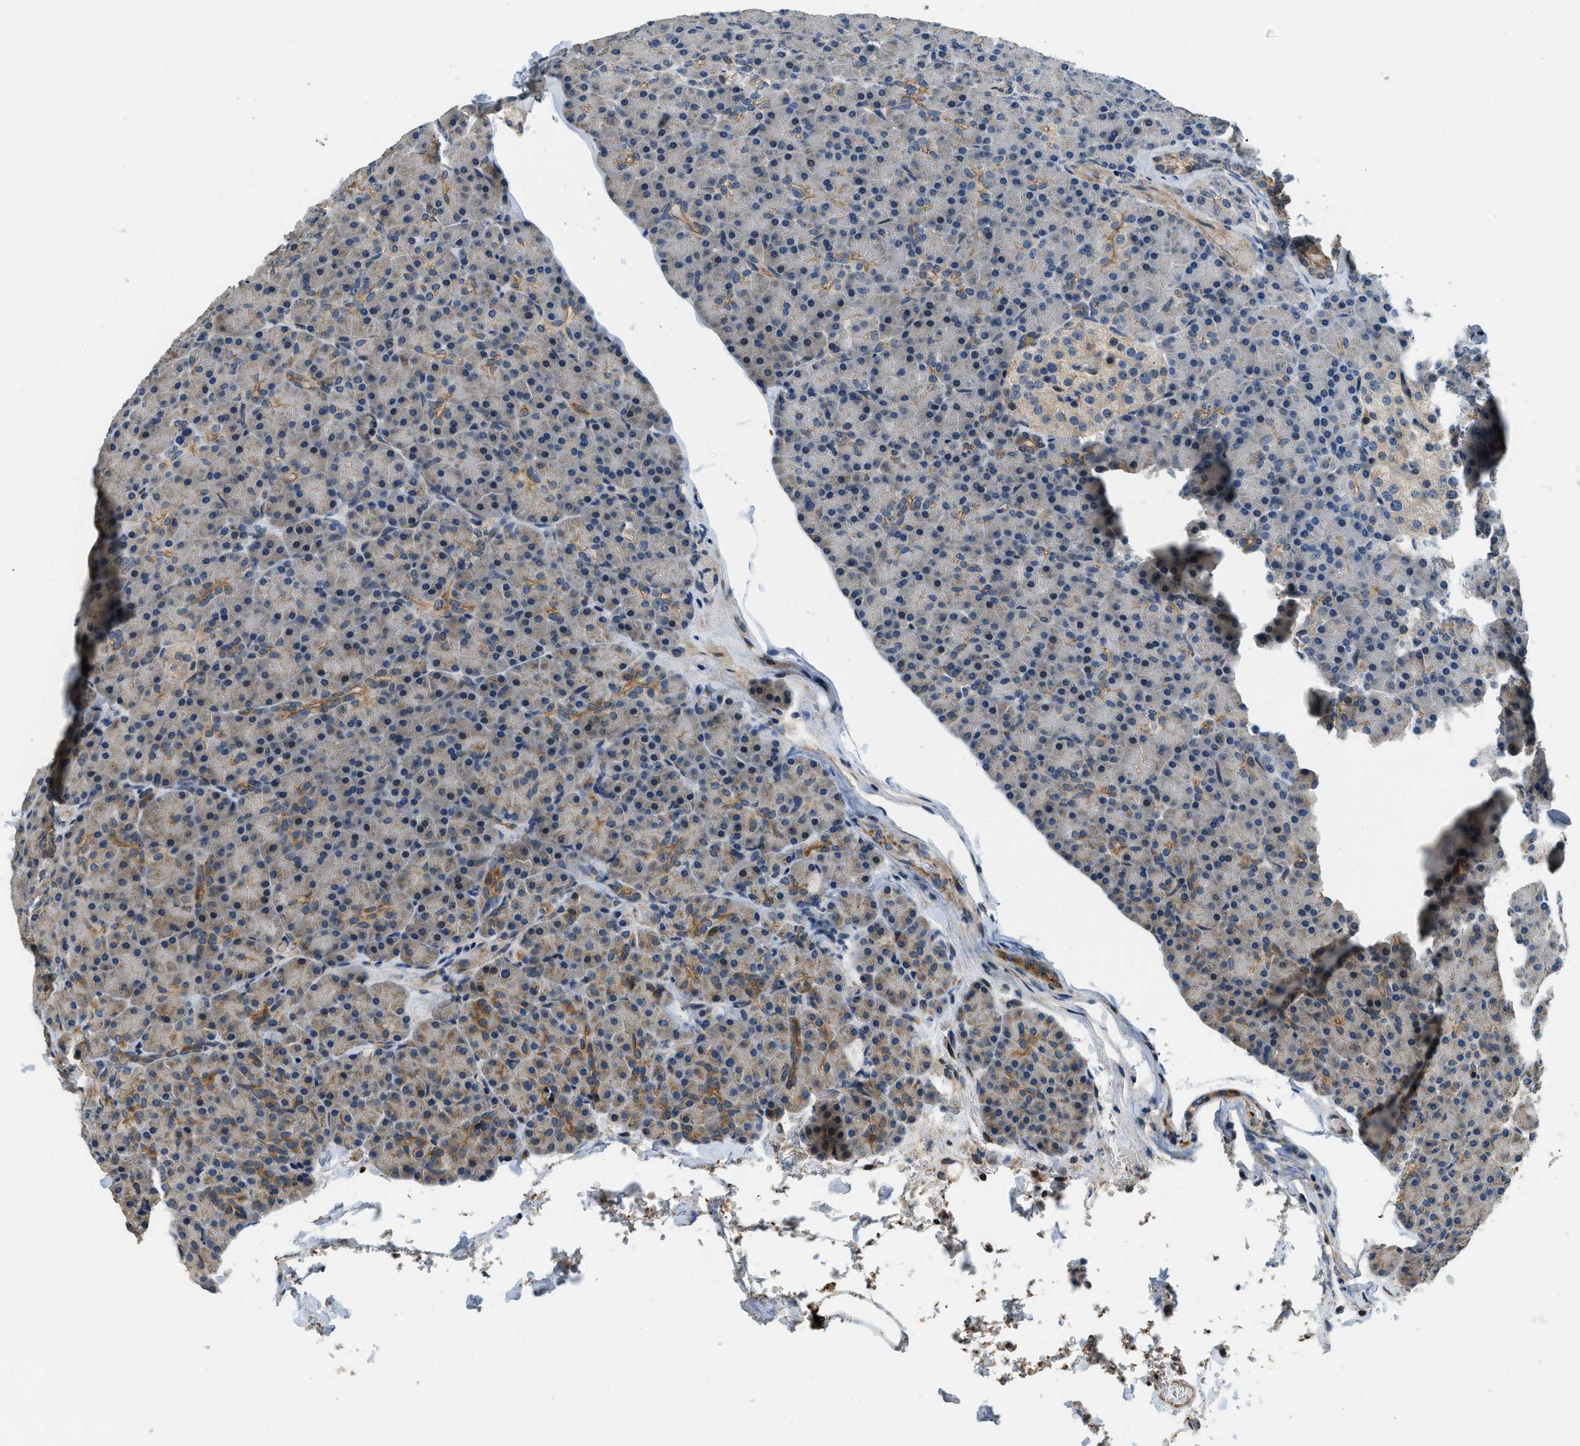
{"staining": {"intensity": "moderate", "quantity": "<25%", "location": "cytoplasmic/membranous"}, "tissue": "pancreas", "cell_type": "Exocrine glandular cells", "image_type": "normal", "snomed": [{"axis": "morphology", "description": "Normal tissue, NOS"}, {"axis": "topography", "description": "Pancreas"}], "caption": "Benign pancreas demonstrates moderate cytoplasmic/membranous expression in approximately <25% of exocrine glandular cells, visualized by immunohistochemistry.", "gene": "ALOX12", "patient": {"sex": "female", "age": 43}}